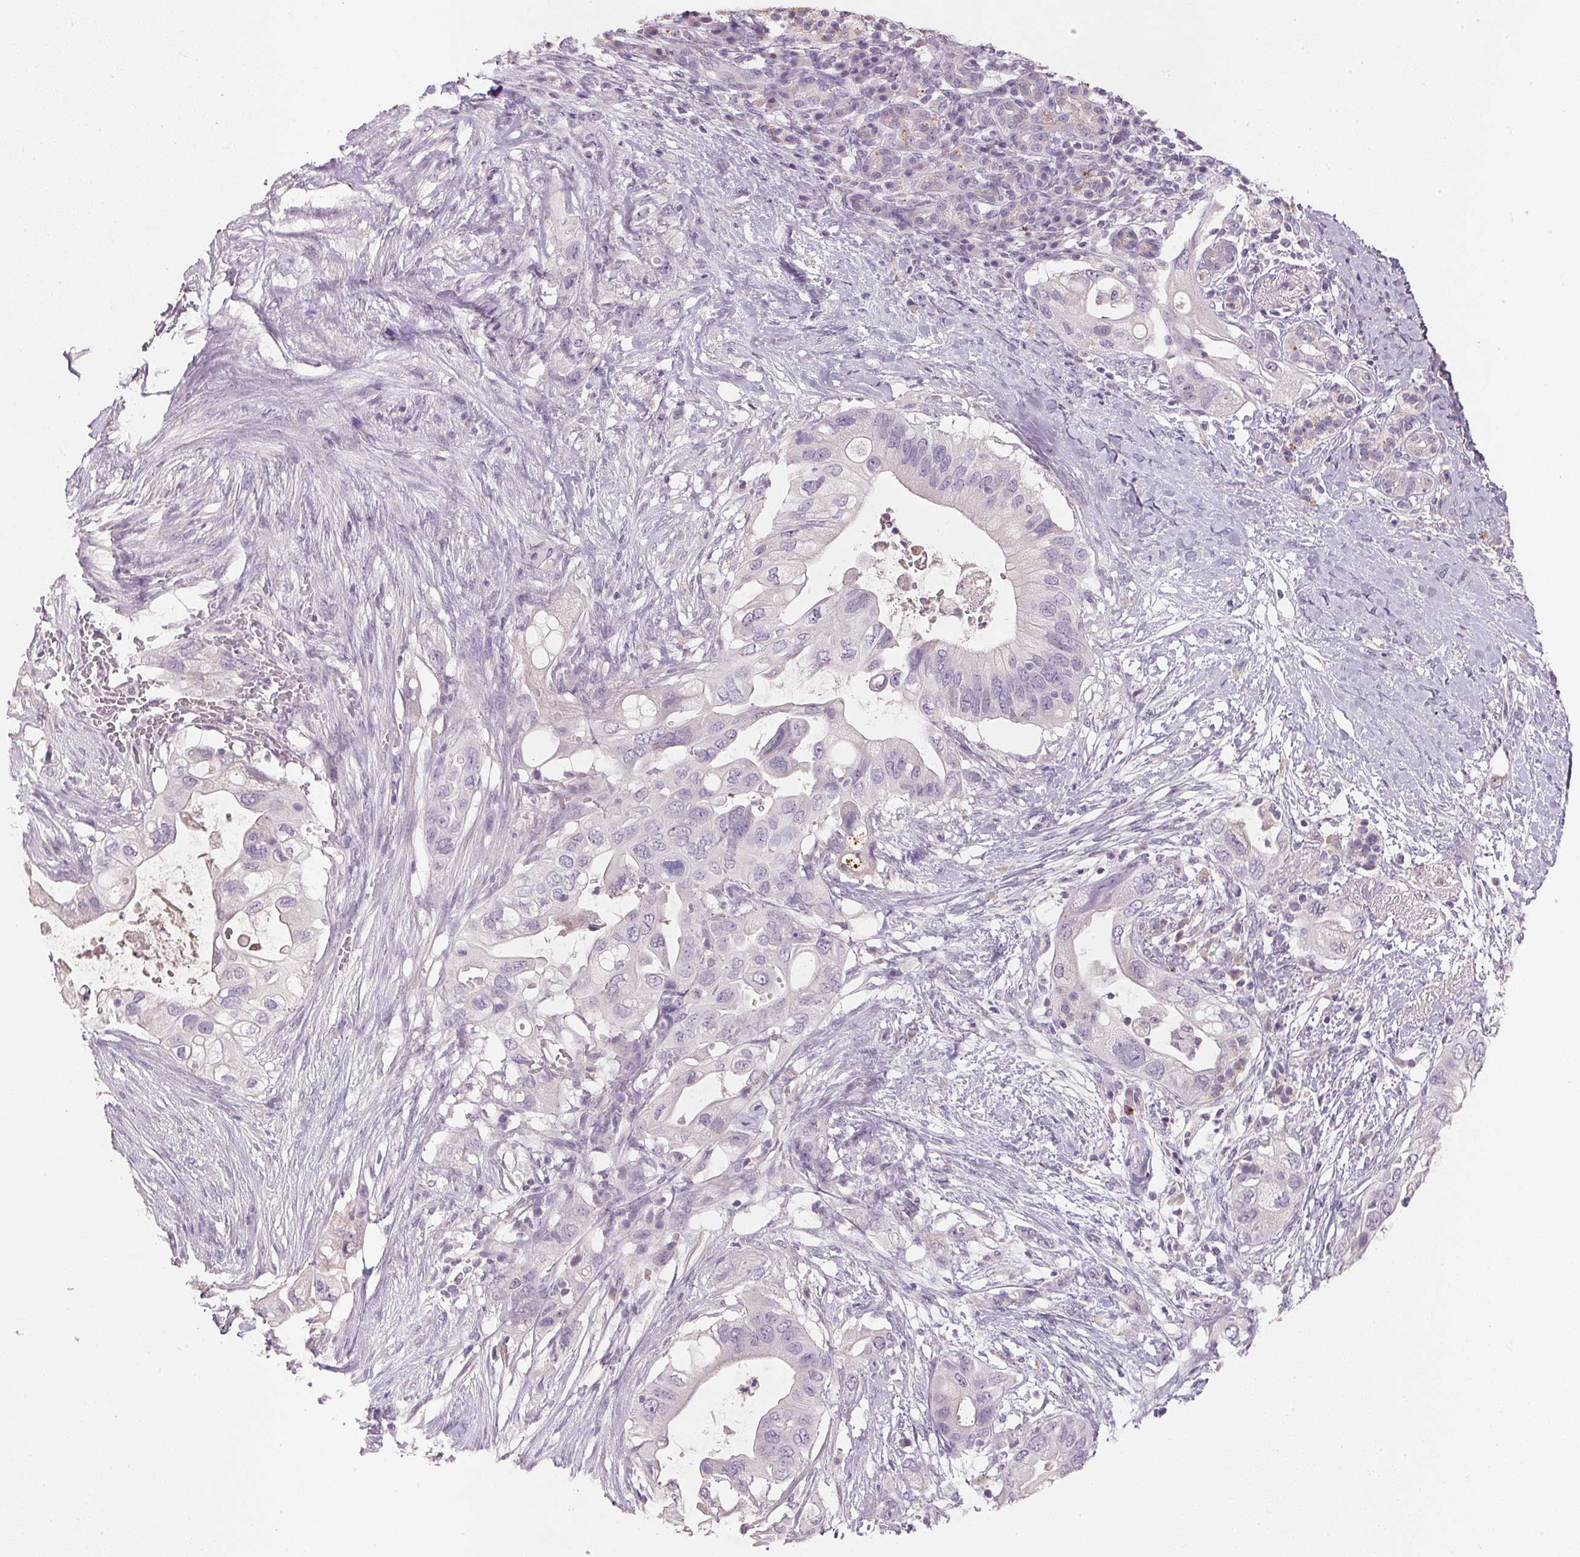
{"staining": {"intensity": "negative", "quantity": "none", "location": "none"}, "tissue": "pancreatic cancer", "cell_type": "Tumor cells", "image_type": "cancer", "snomed": [{"axis": "morphology", "description": "Adenocarcinoma, NOS"}, {"axis": "topography", "description": "Pancreas"}], "caption": "Adenocarcinoma (pancreatic) stained for a protein using immunohistochemistry displays no positivity tumor cells.", "gene": "CXCL5", "patient": {"sex": "female", "age": 72}}